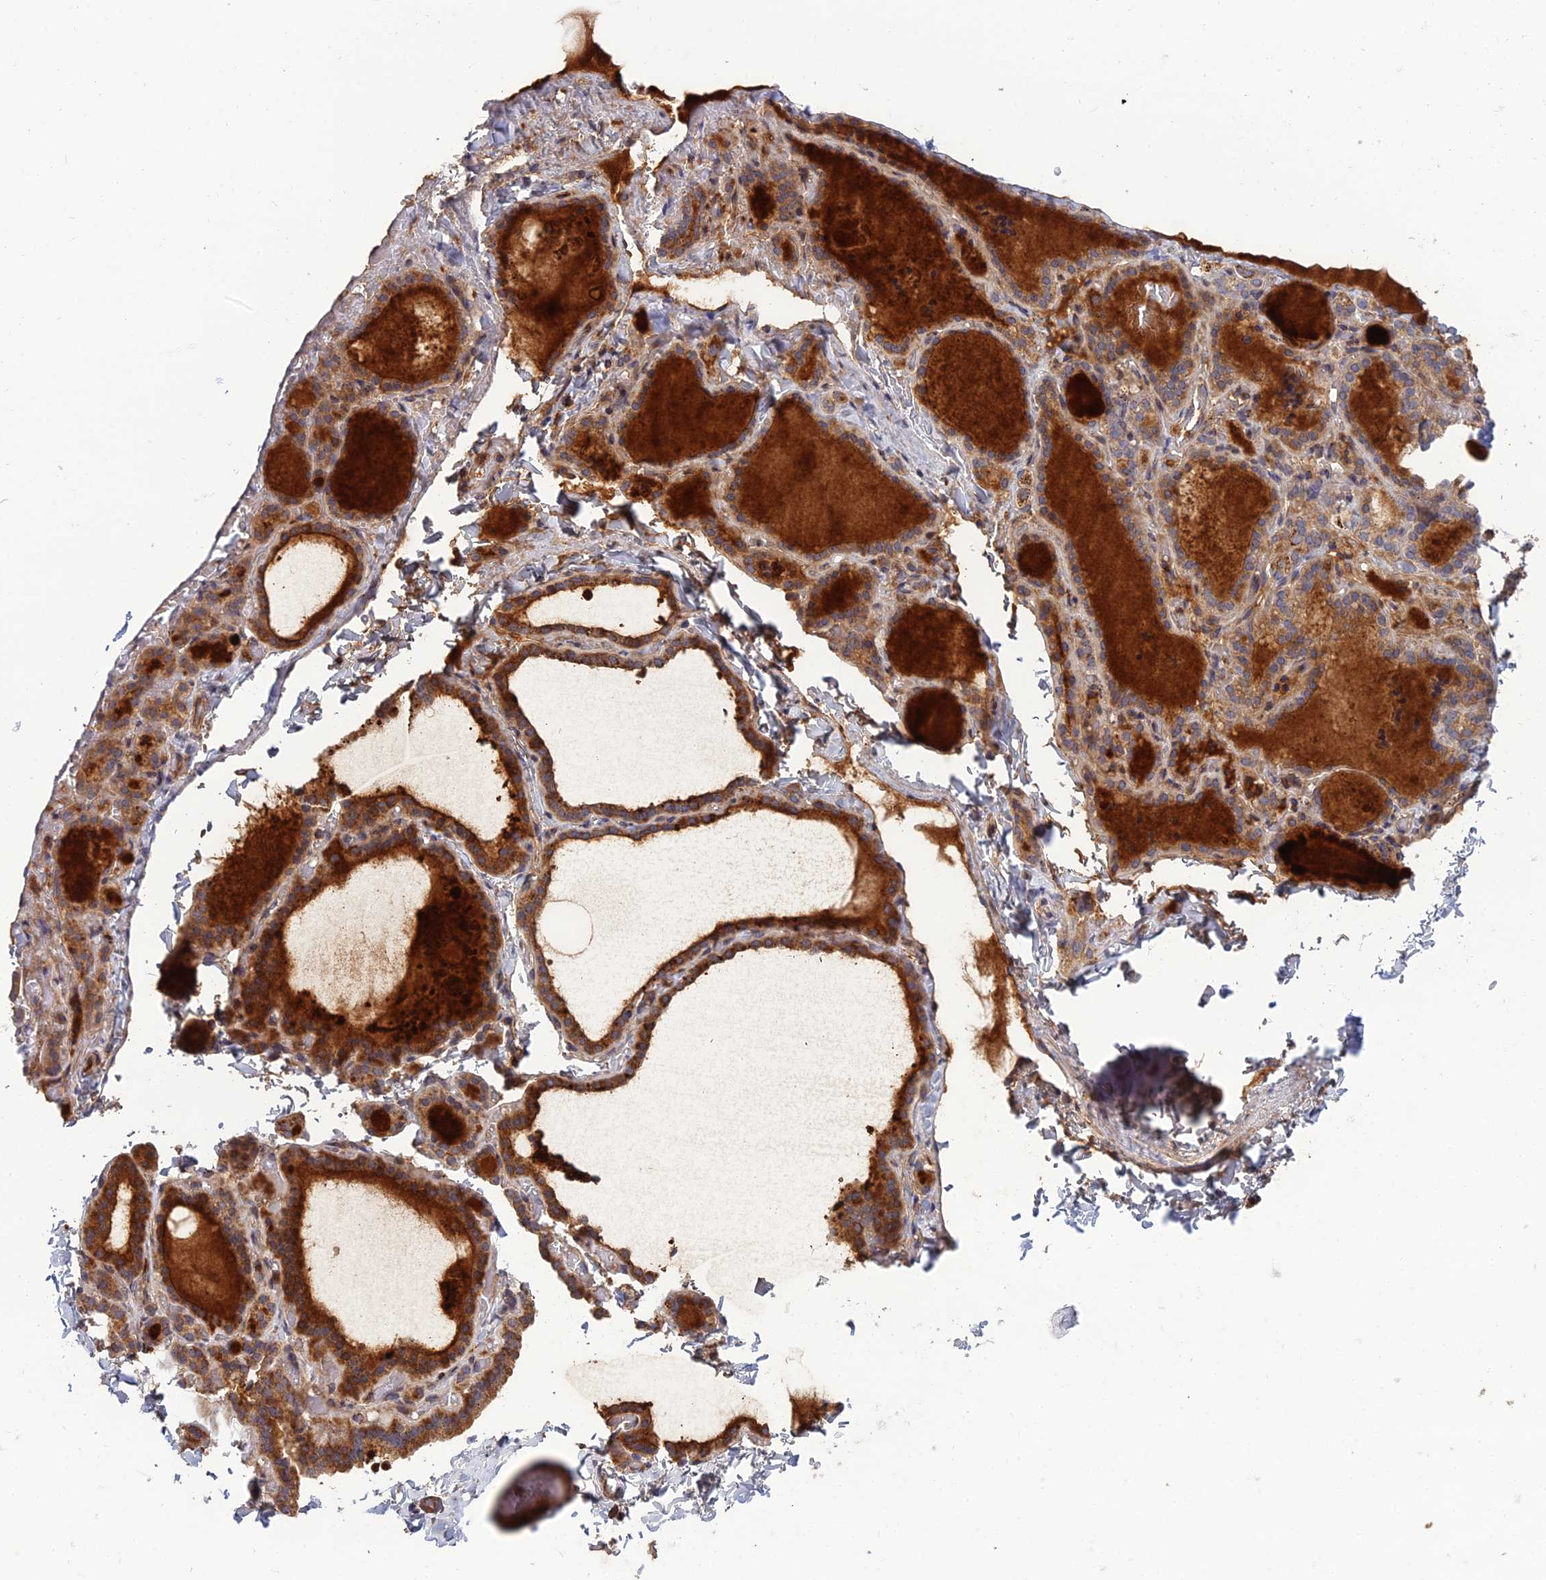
{"staining": {"intensity": "strong", "quantity": ">75%", "location": "cytoplasmic/membranous"}, "tissue": "thyroid gland", "cell_type": "Glandular cells", "image_type": "normal", "snomed": [{"axis": "morphology", "description": "Normal tissue, NOS"}, {"axis": "topography", "description": "Thyroid gland"}], "caption": "Thyroid gland stained with DAB immunohistochemistry shows high levels of strong cytoplasmic/membranous staining in approximately >75% of glandular cells. Ihc stains the protein in brown and the nuclei are stained blue.", "gene": "RIC8B", "patient": {"sex": "female", "age": 22}}